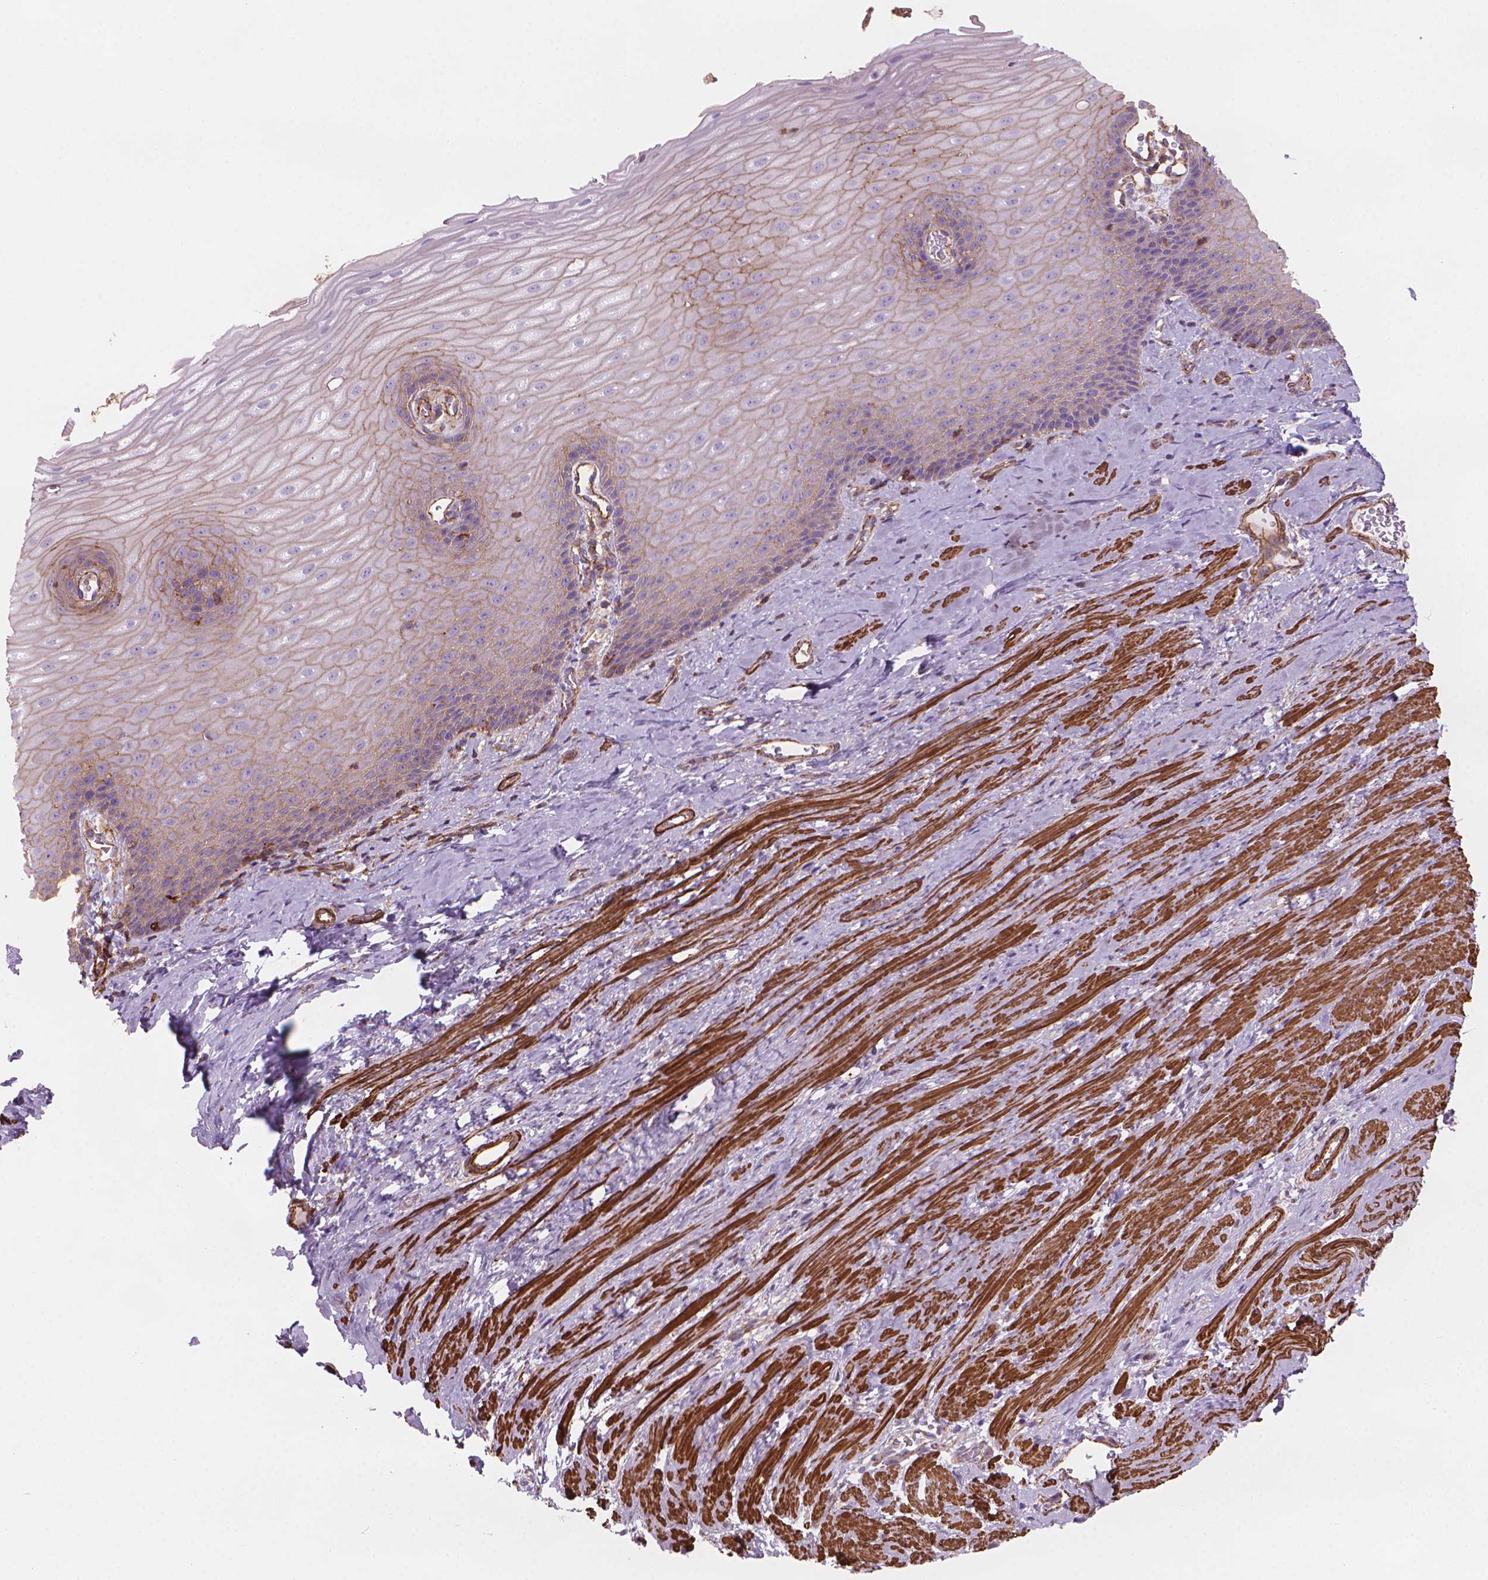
{"staining": {"intensity": "weak", "quantity": "25%-75%", "location": "cytoplasmic/membranous"}, "tissue": "esophagus", "cell_type": "Squamous epithelial cells", "image_type": "normal", "snomed": [{"axis": "morphology", "description": "Normal tissue, NOS"}, {"axis": "topography", "description": "Esophagus"}], "caption": "Protein staining of normal esophagus displays weak cytoplasmic/membranous staining in approximately 25%-75% of squamous epithelial cells.", "gene": "PATJ", "patient": {"sex": "male", "age": 64}}